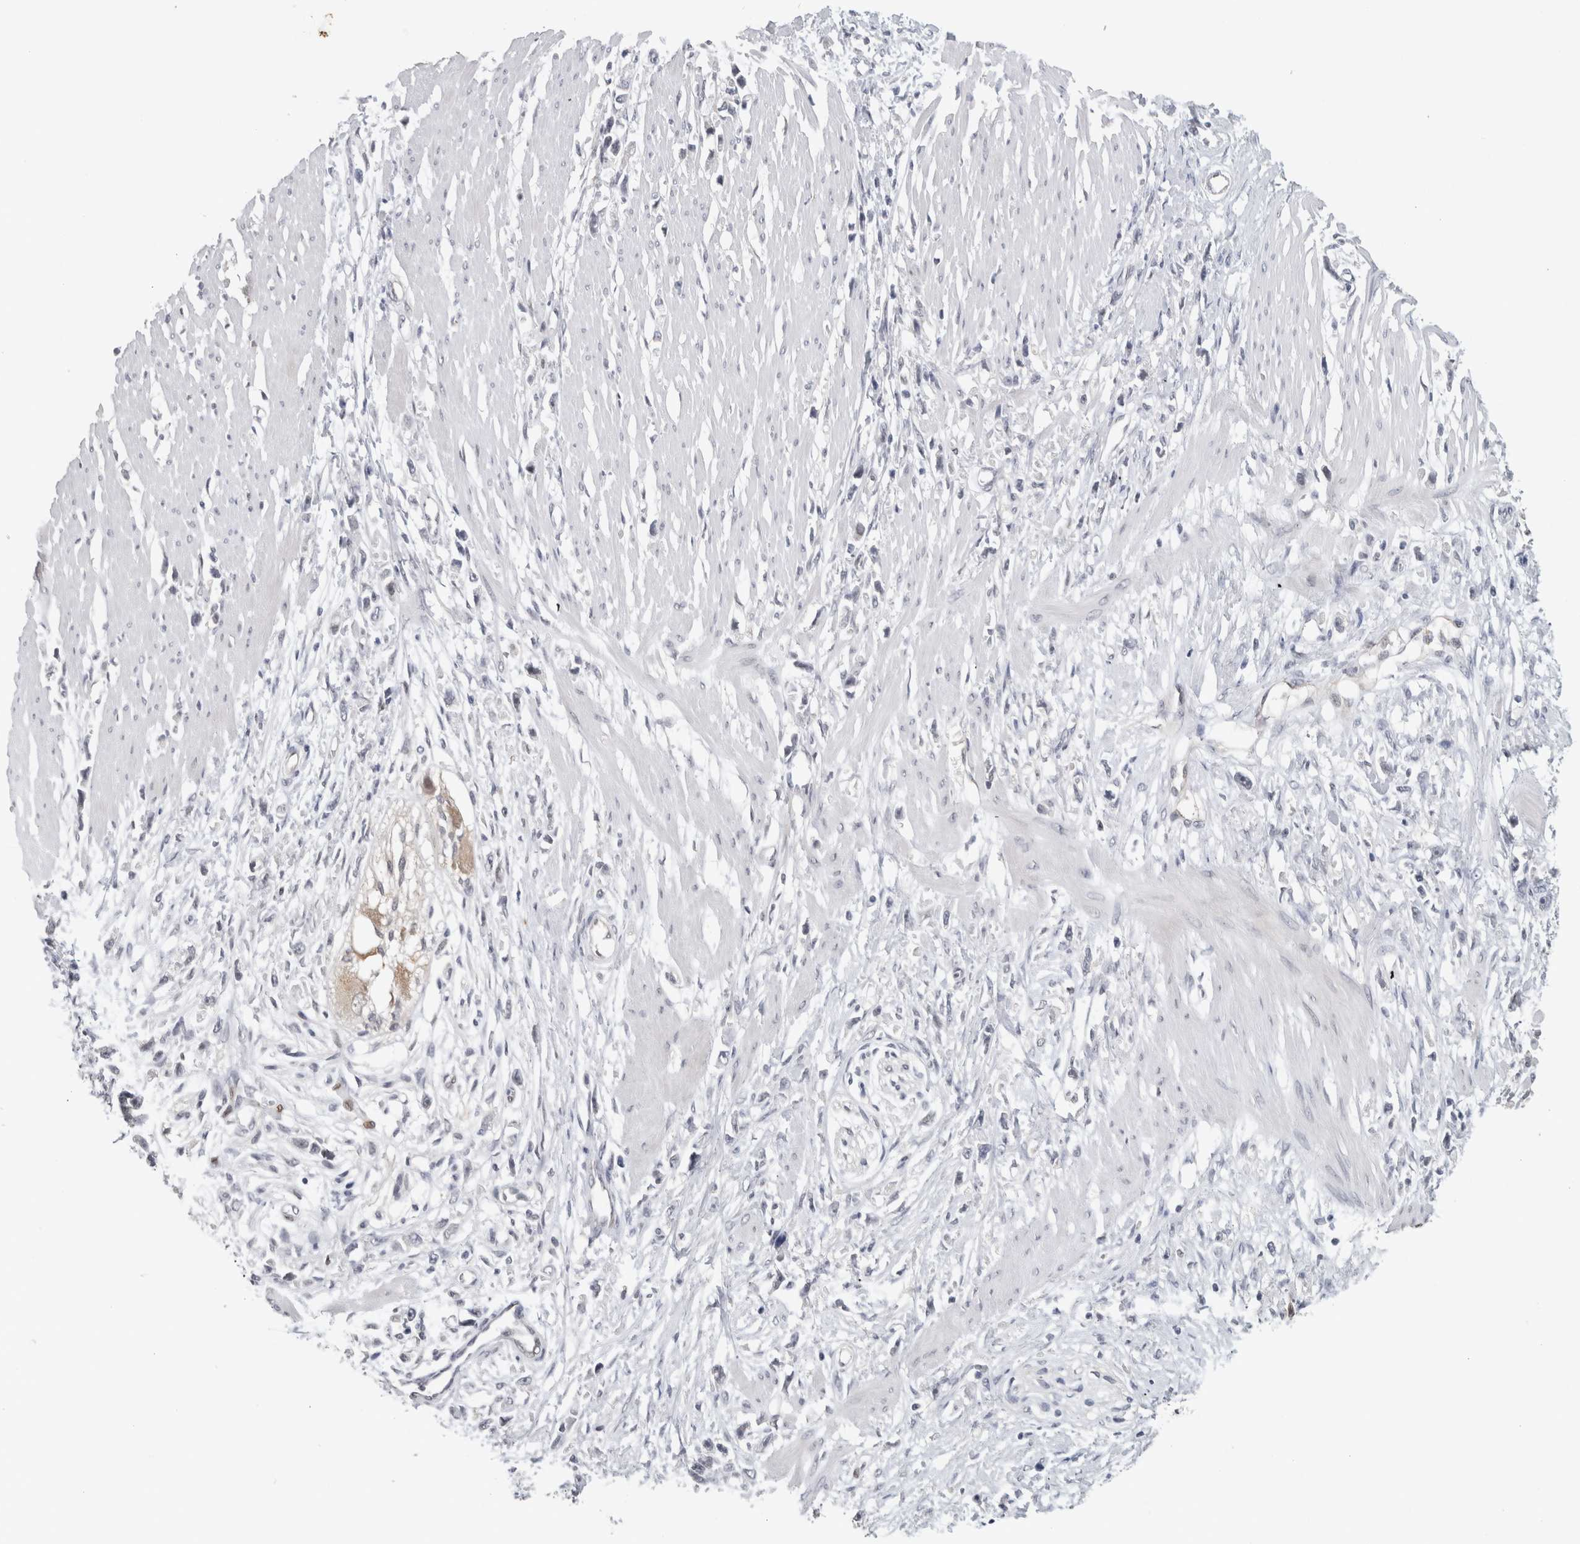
{"staining": {"intensity": "negative", "quantity": "none", "location": "none"}, "tissue": "stomach cancer", "cell_type": "Tumor cells", "image_type": "cancer", "snomed": [{"axis": "morphology", "description": "Adenocarcinoma, NOS"}, {"axis": "topography", "description": "Stomach"}], "caption": "The photomicrograph shows no significant expression in tumor cells of stomach cancer (adenocarcinoma).", "gene": "PRXL2A", "patient": {"sex": "female", "age": 59}}